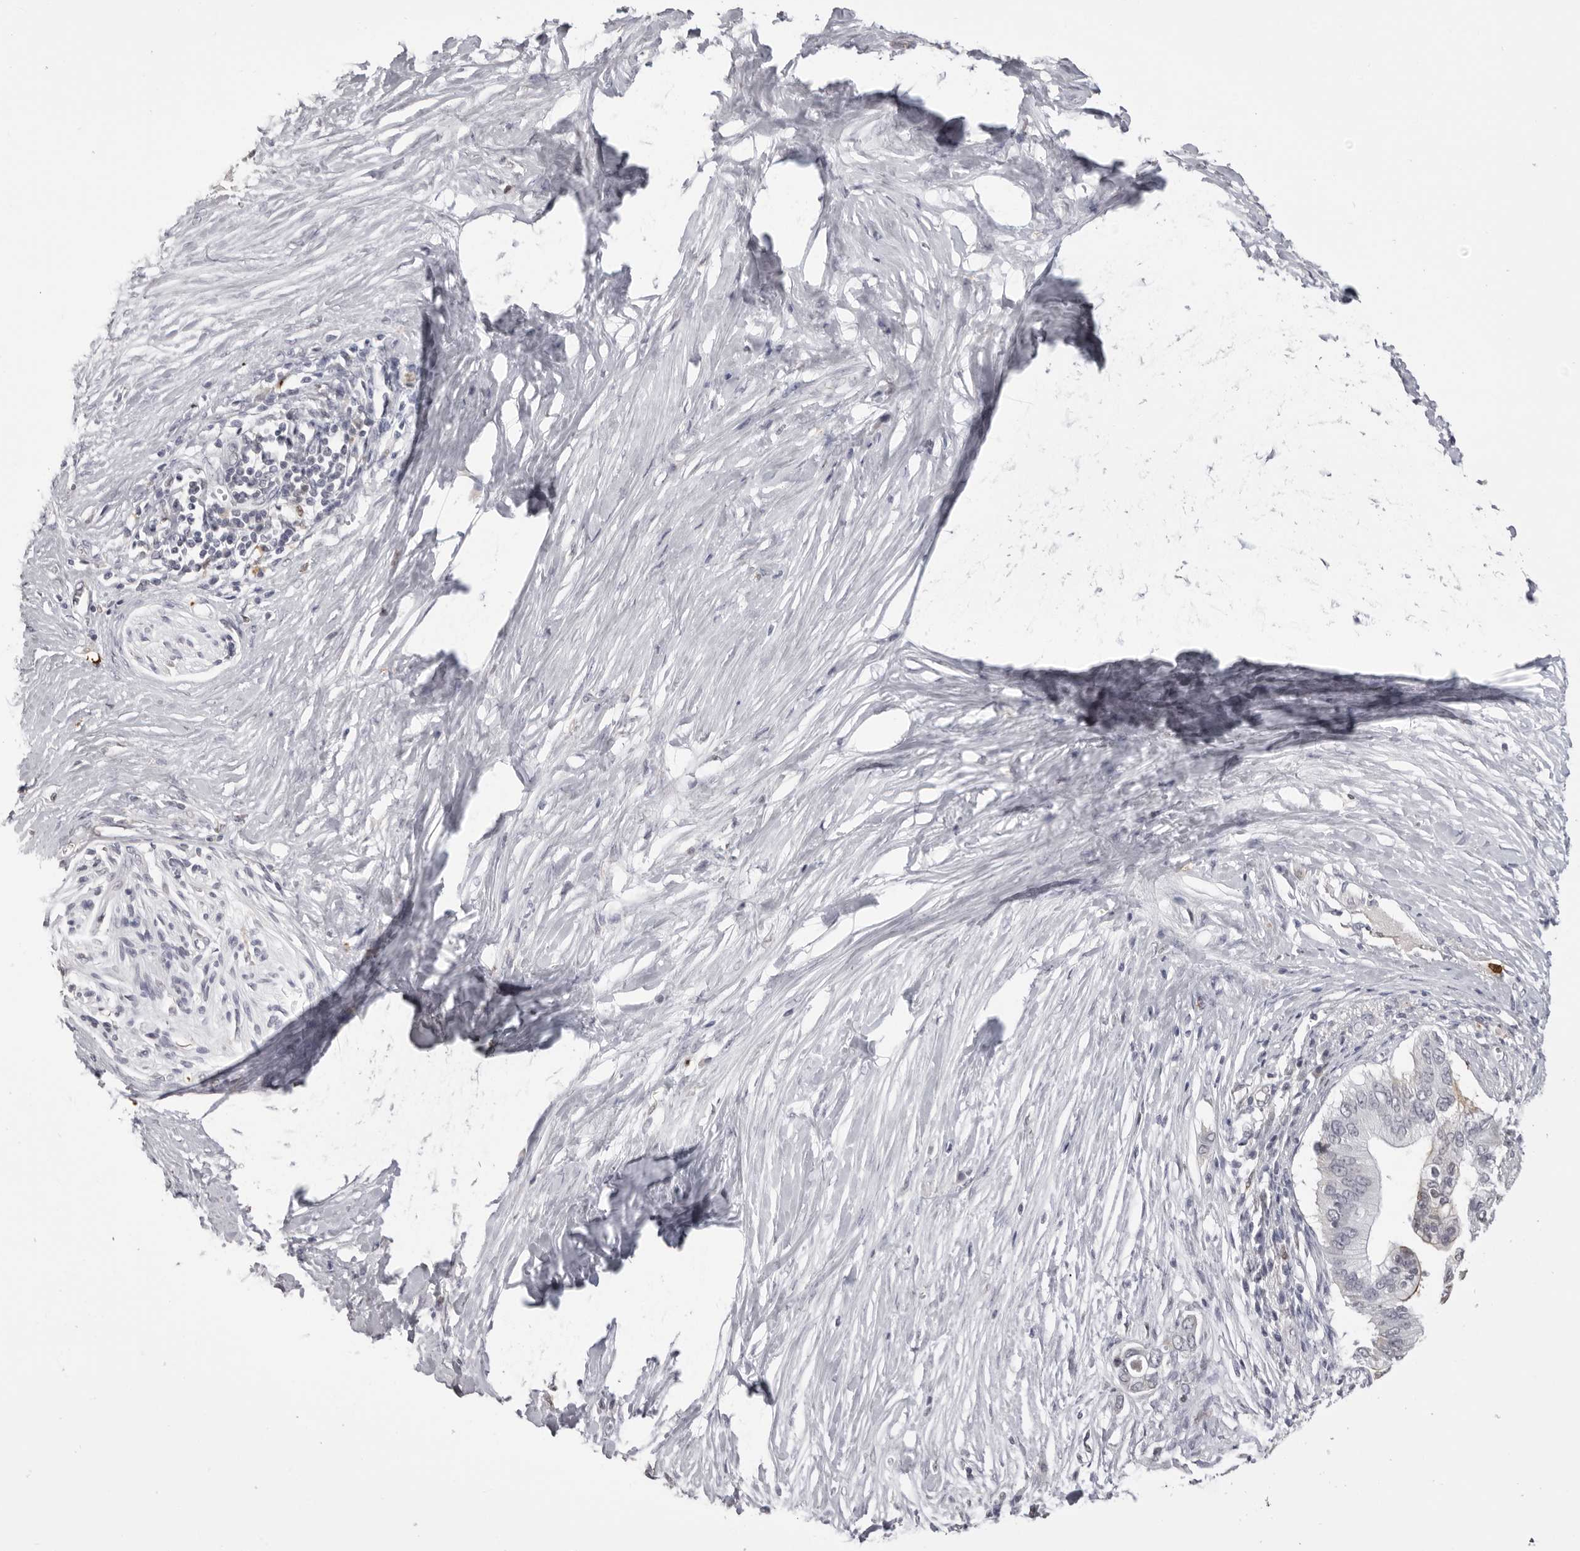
{"staining": {"intensity": "negative", "quantity": "none", "location": "none"}, "tissue": "pancreatic cancer", "cell_type": "Tumor cells", "image_type": "cancer", "snomed": [{"axis": "morphology", "description": "Normal tissue, NOS"}, {"axis": "morphology", "description": "Adenocarcinoma, NOS"}, {"axis": "topography", "description": "Pancreas"}, {"axis": "topography", "description": "Peripheral nerve tissue"}], "caption": "A high-resolution histopathology image shows immunohistochemistry staining of pancreatic cancer, which exhibits no significant staining in tumor cells. (Brightfield microscopy of DAB (3,3'-diaminobenzidine) IHC at high magnification).", "gene": "IL31", "patient": {"sex": "male", "age": 59}}